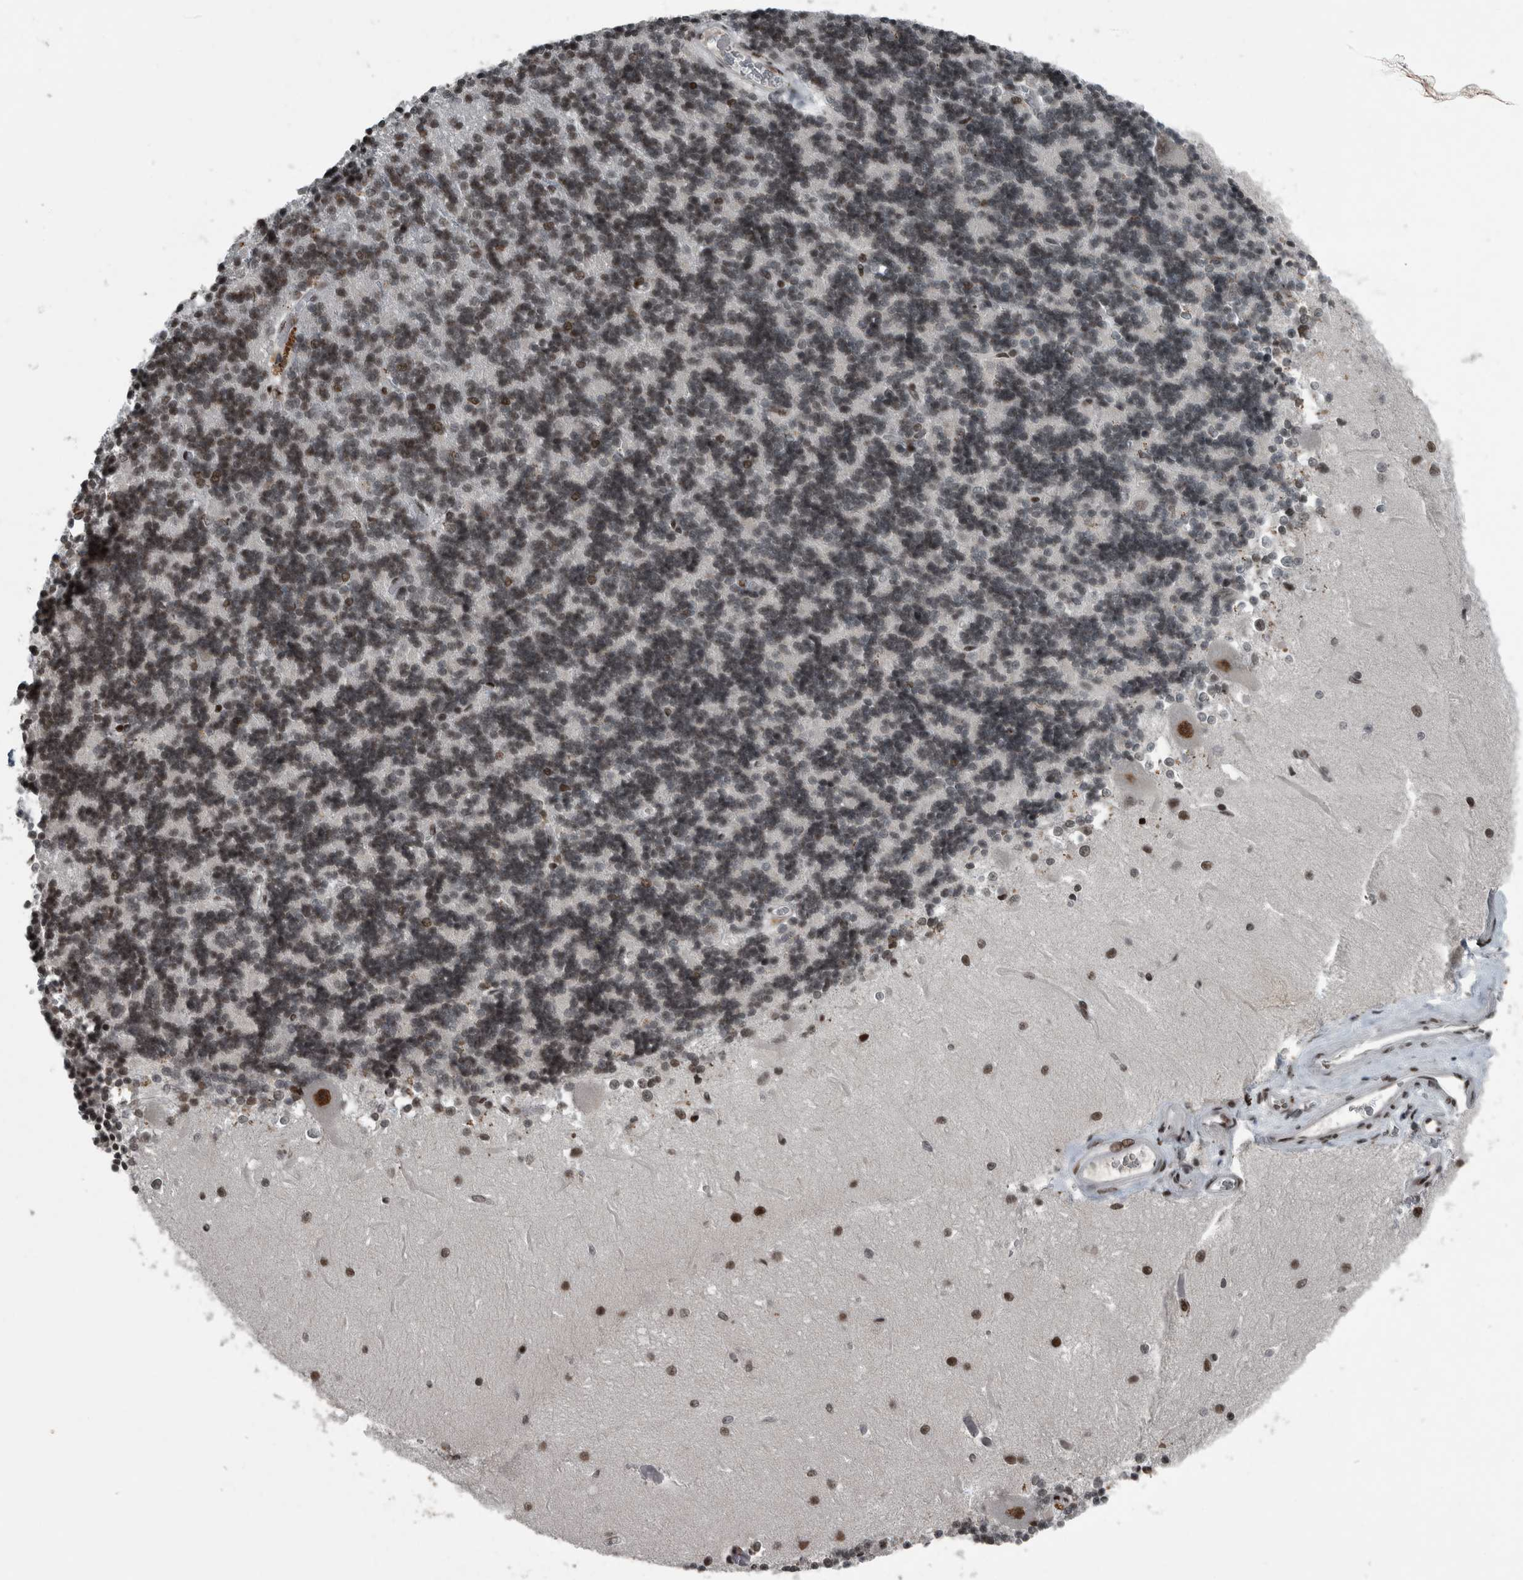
{"staining": {"intensity": "moderate", "quantity": ">75%", "location": "nuclear"}, "tissue": "cerebellum", "cell_type": "Cells in granular layer", "image_type": "normal", "snomed": [{"axis": "morphology", "description": "Normal tissue, NOS"}, {"axis": "topography", "description": "Cerebellum"}], "caption": "The image reveals a brown stain indicating the presence of a protein in the nuclear of cells in granular layer in cerebellum. The protein of interest is stained brown, and the nuclei are stained in blue (DAB IHC with brightfield microscopy, high magnification).", "gene": "UNC50", "patient": {"sex": "male", "age": 37}}